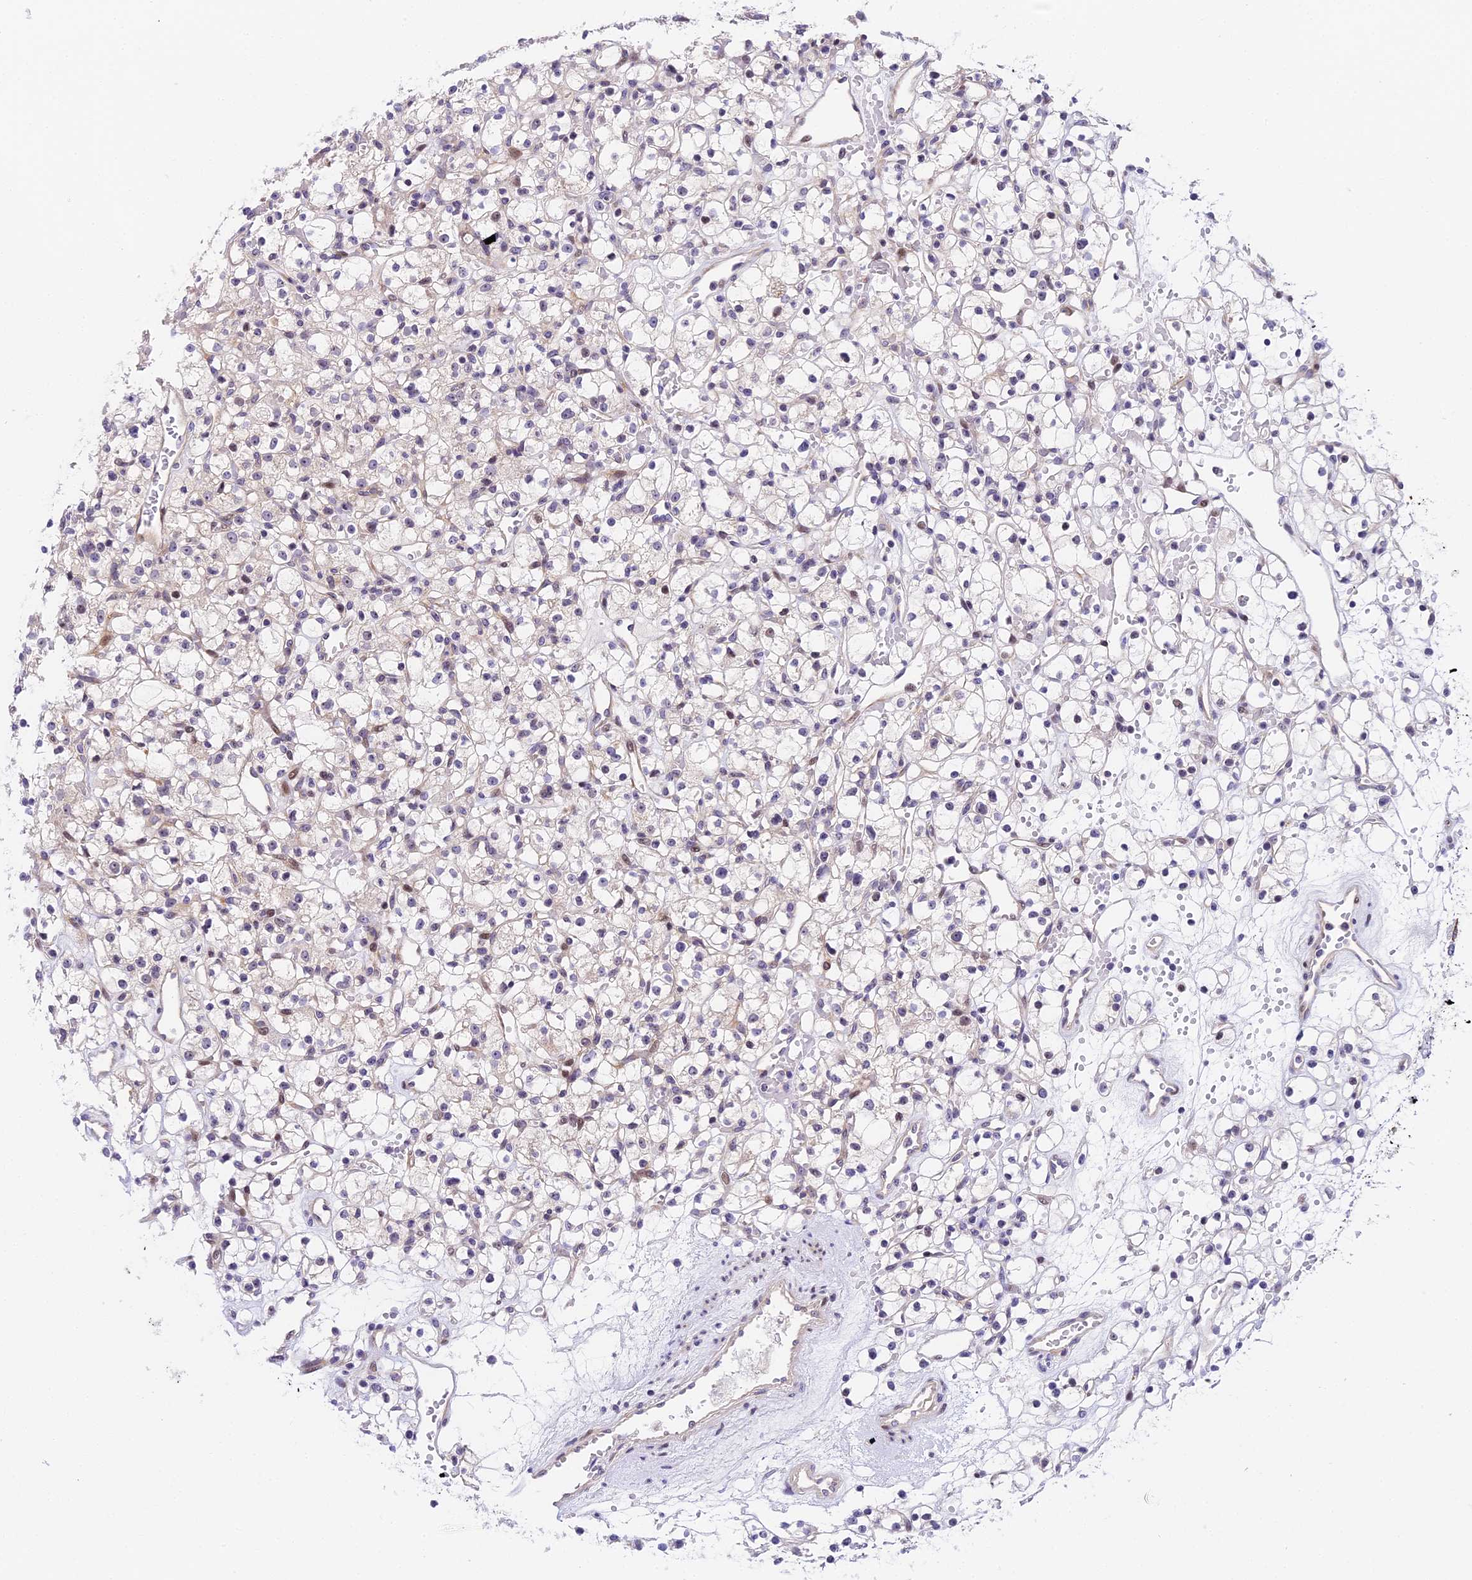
{"staining": {"intensity": "negative", "quantity": "none", "location": "none"}, "tissue": "renal cancer", "cell_type": "Tumor cells", "image_type": "cancer", "snomed": [{"axis": "morphology", "description": "Adenocarcinoma, NOS"}, {"axis": "topography", "description": "Kidney"}], "caption": "This is a photomicrograph of immunohistochemistry (IHC) staining of renal adenocarcinoma, which shows no expression in tumor cells. Brightfield microscopy of IHC stained with DAB (3,3'-diaminobenzidine) (brown) and hematoxylin (blue), captured at high magnification.", "gene": "MIDN", "patient": {"sex": "female", "age": 59}}